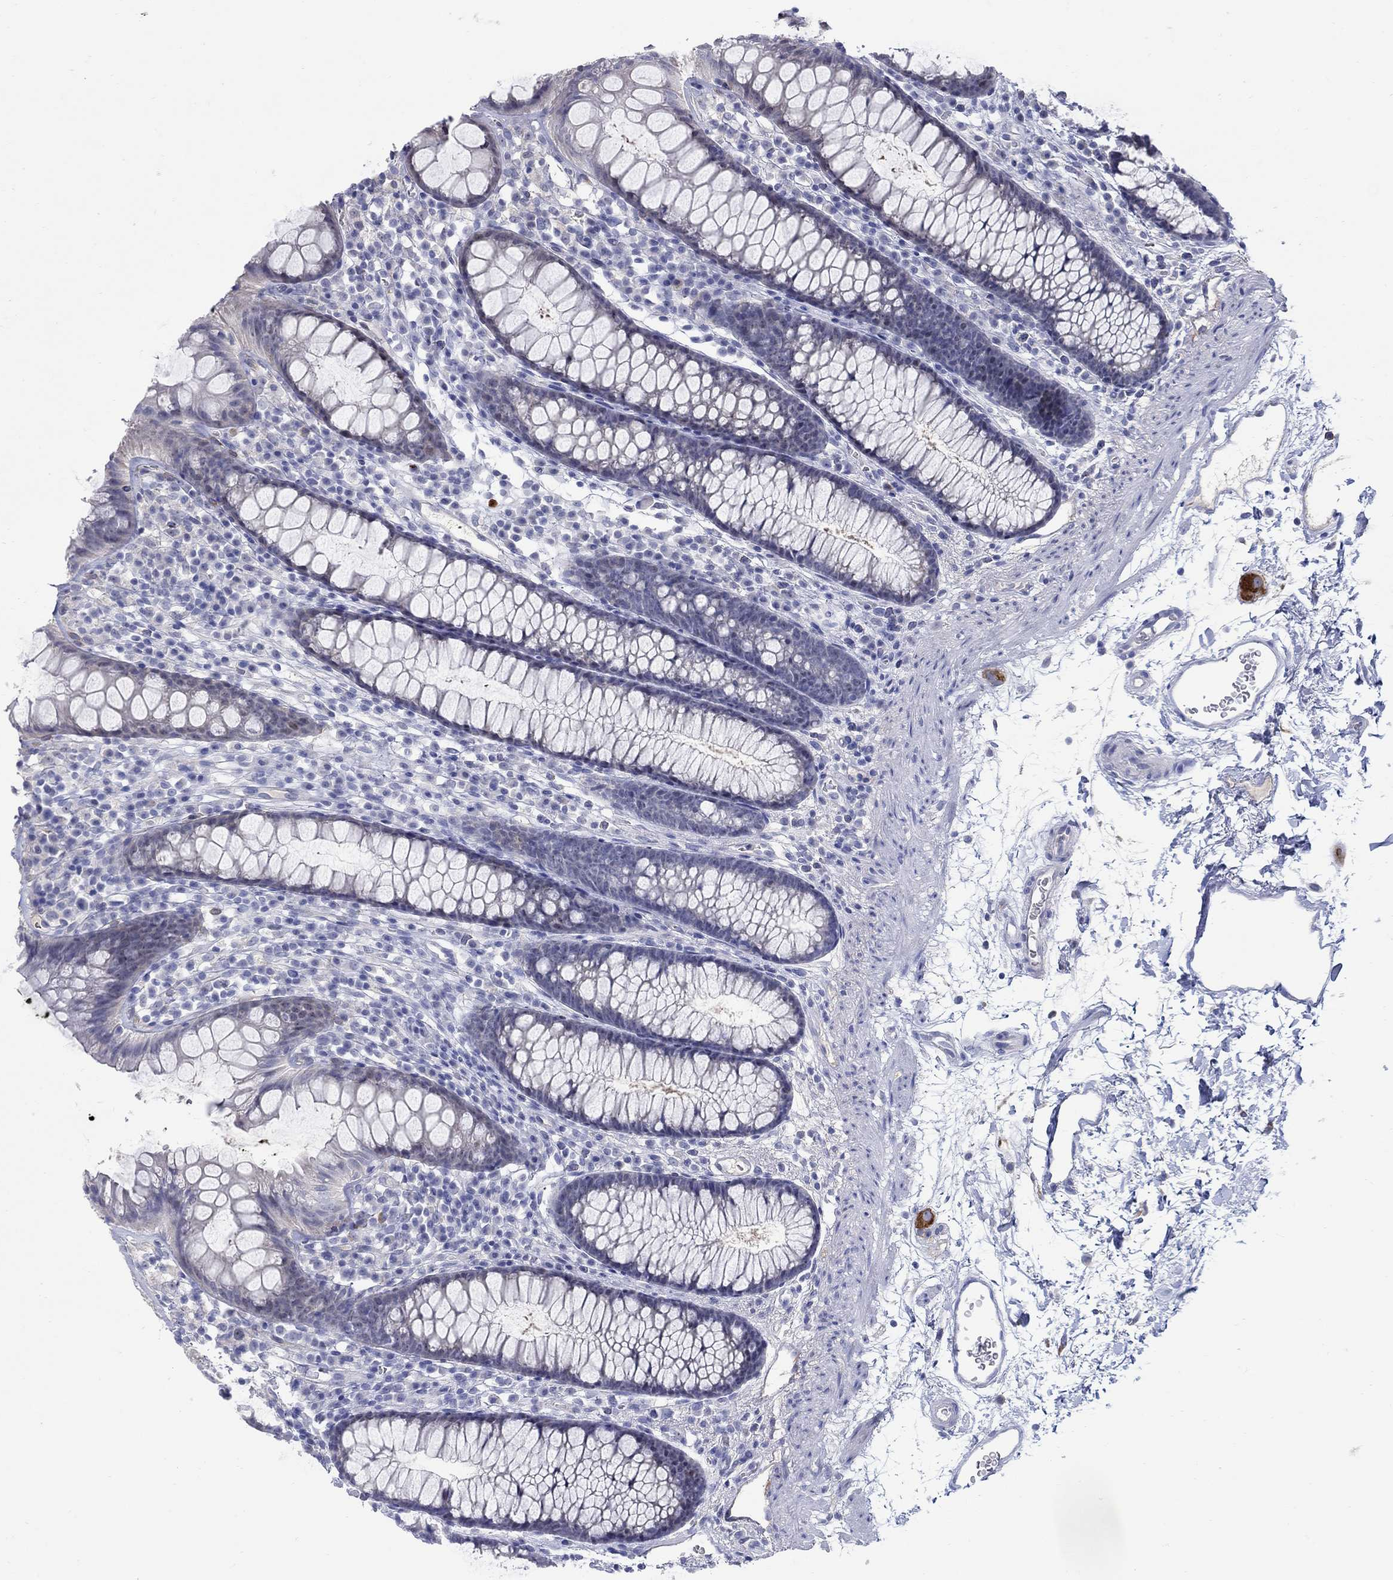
{"staining": {"intensity": "negative", "quantity": "none", "location": "none"}, "tissue": "colon", "cell_type": "Endothelial cells", "image_type": "normal", "snomed": [{"axis": "morphology", "description": "Normal tissue, NOS"}, {"axis": "topography", "description": "Colon"}], "caption": "Immunohistochemistry micrograph of normal human colon stained for a protein (brown), which reveals no expression in endothelial cells.", "gene": "REEP2", "patient": {"sex": "male", "age": 76}}